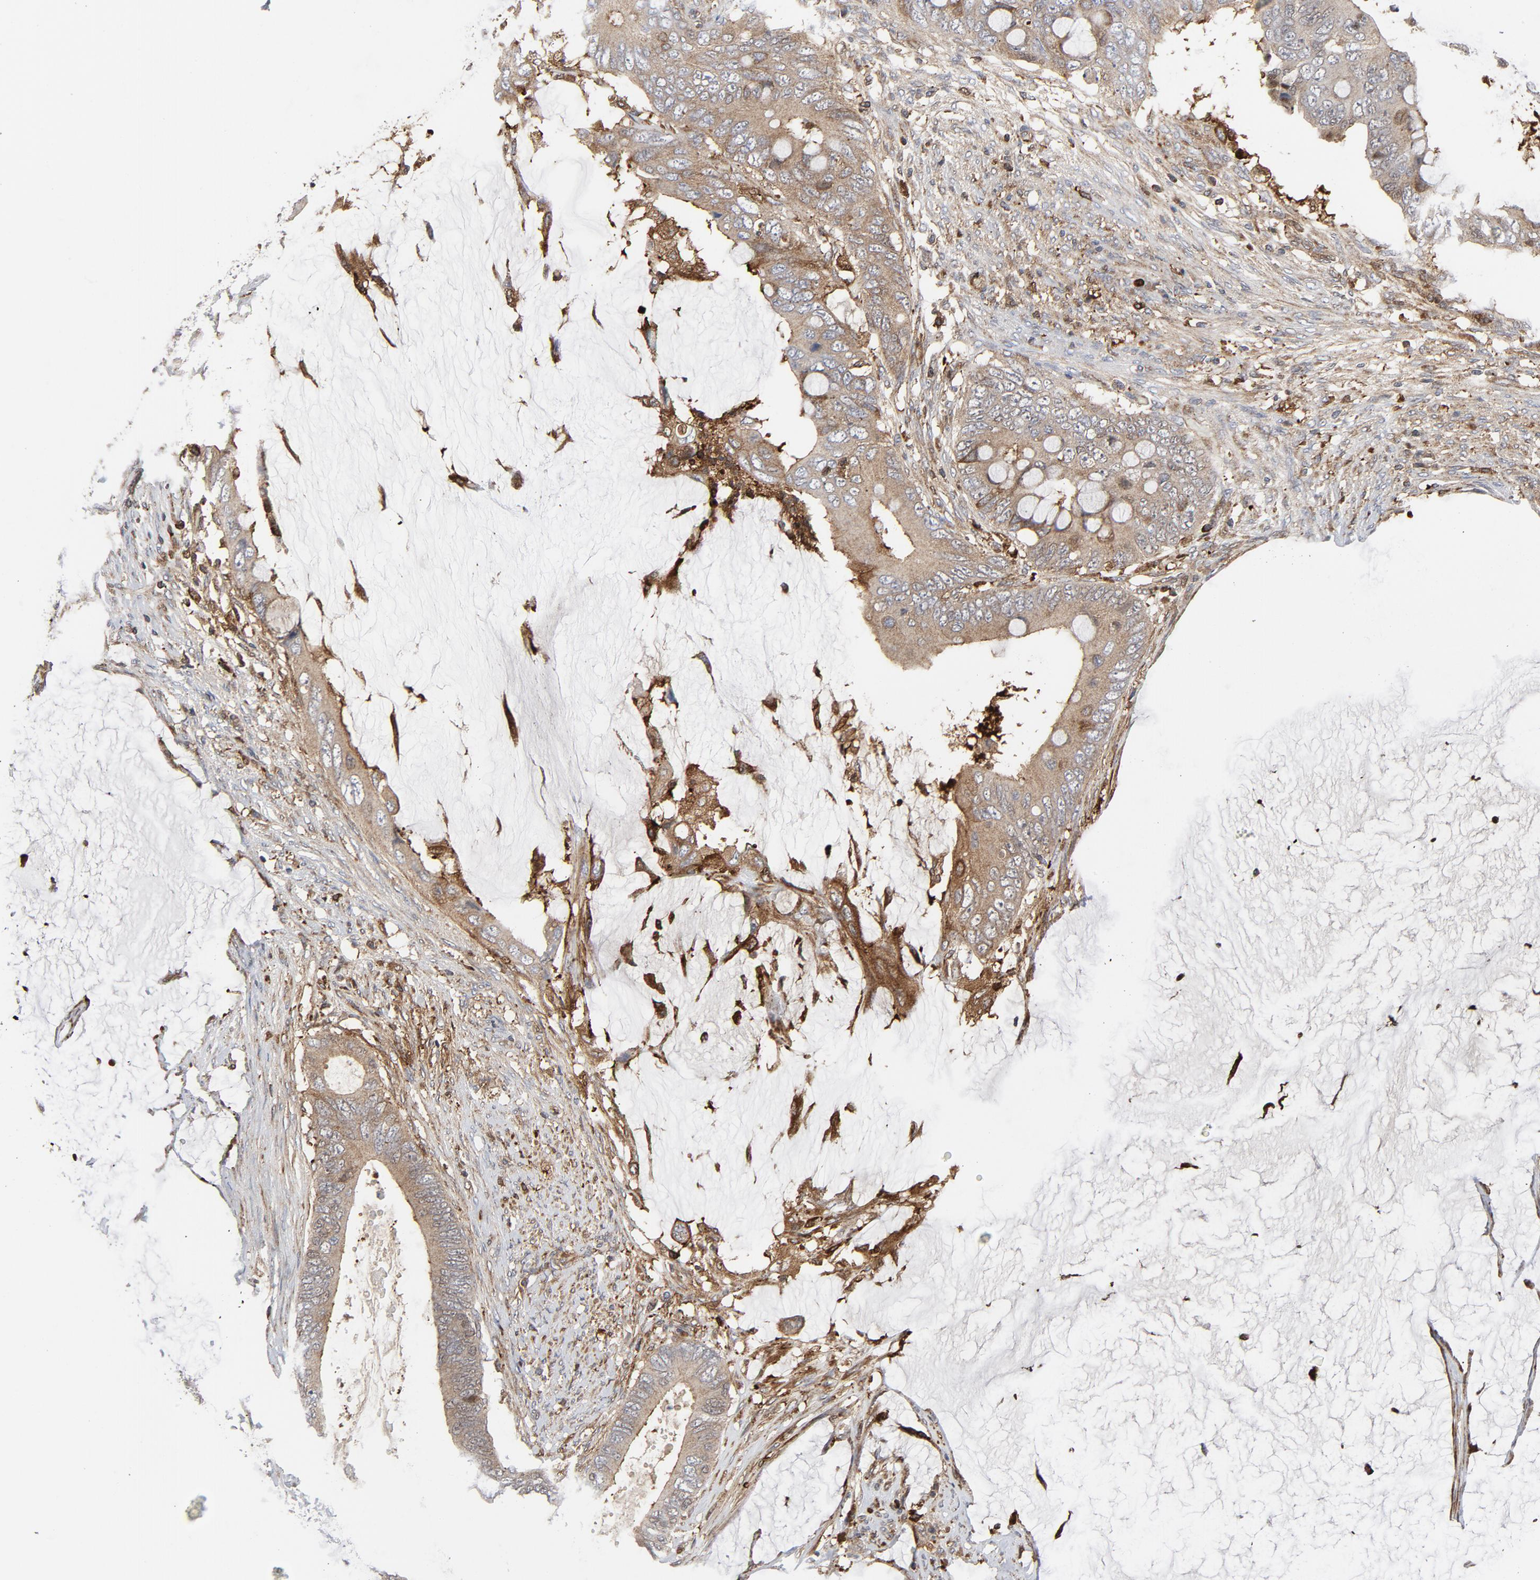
{"staining": {"intensity": "weak", "quantity": ">75%", "location": "cytoplasmic/membranous"}, "tissue": "colorectal cancer", "cell_type": "Tumor cells", "image_type": "cancer", "snomed": [{"axis": "morphology", "description": "Normal tissue, NOS"}, {"axis": "morphology", "description": "Adenocarcinoma, NOS"}, {"axis": "topography", "description": "Rectum"}, {"axis": "topography", "description": "Peripheral nerve tissue"}], "caption": "Immunohistochemistry (IHC) micrograph of neoplastic tissue: colorectal cancer stained using immunohistochemistry shows low levels of weak protein expression localized specifically in the cytoplasmic/membranous of tumor cells, appearing as a cytoplasmic/membranous brown color.", "gene": "YES1", "patient": {"sex": "female", "age": 77}}